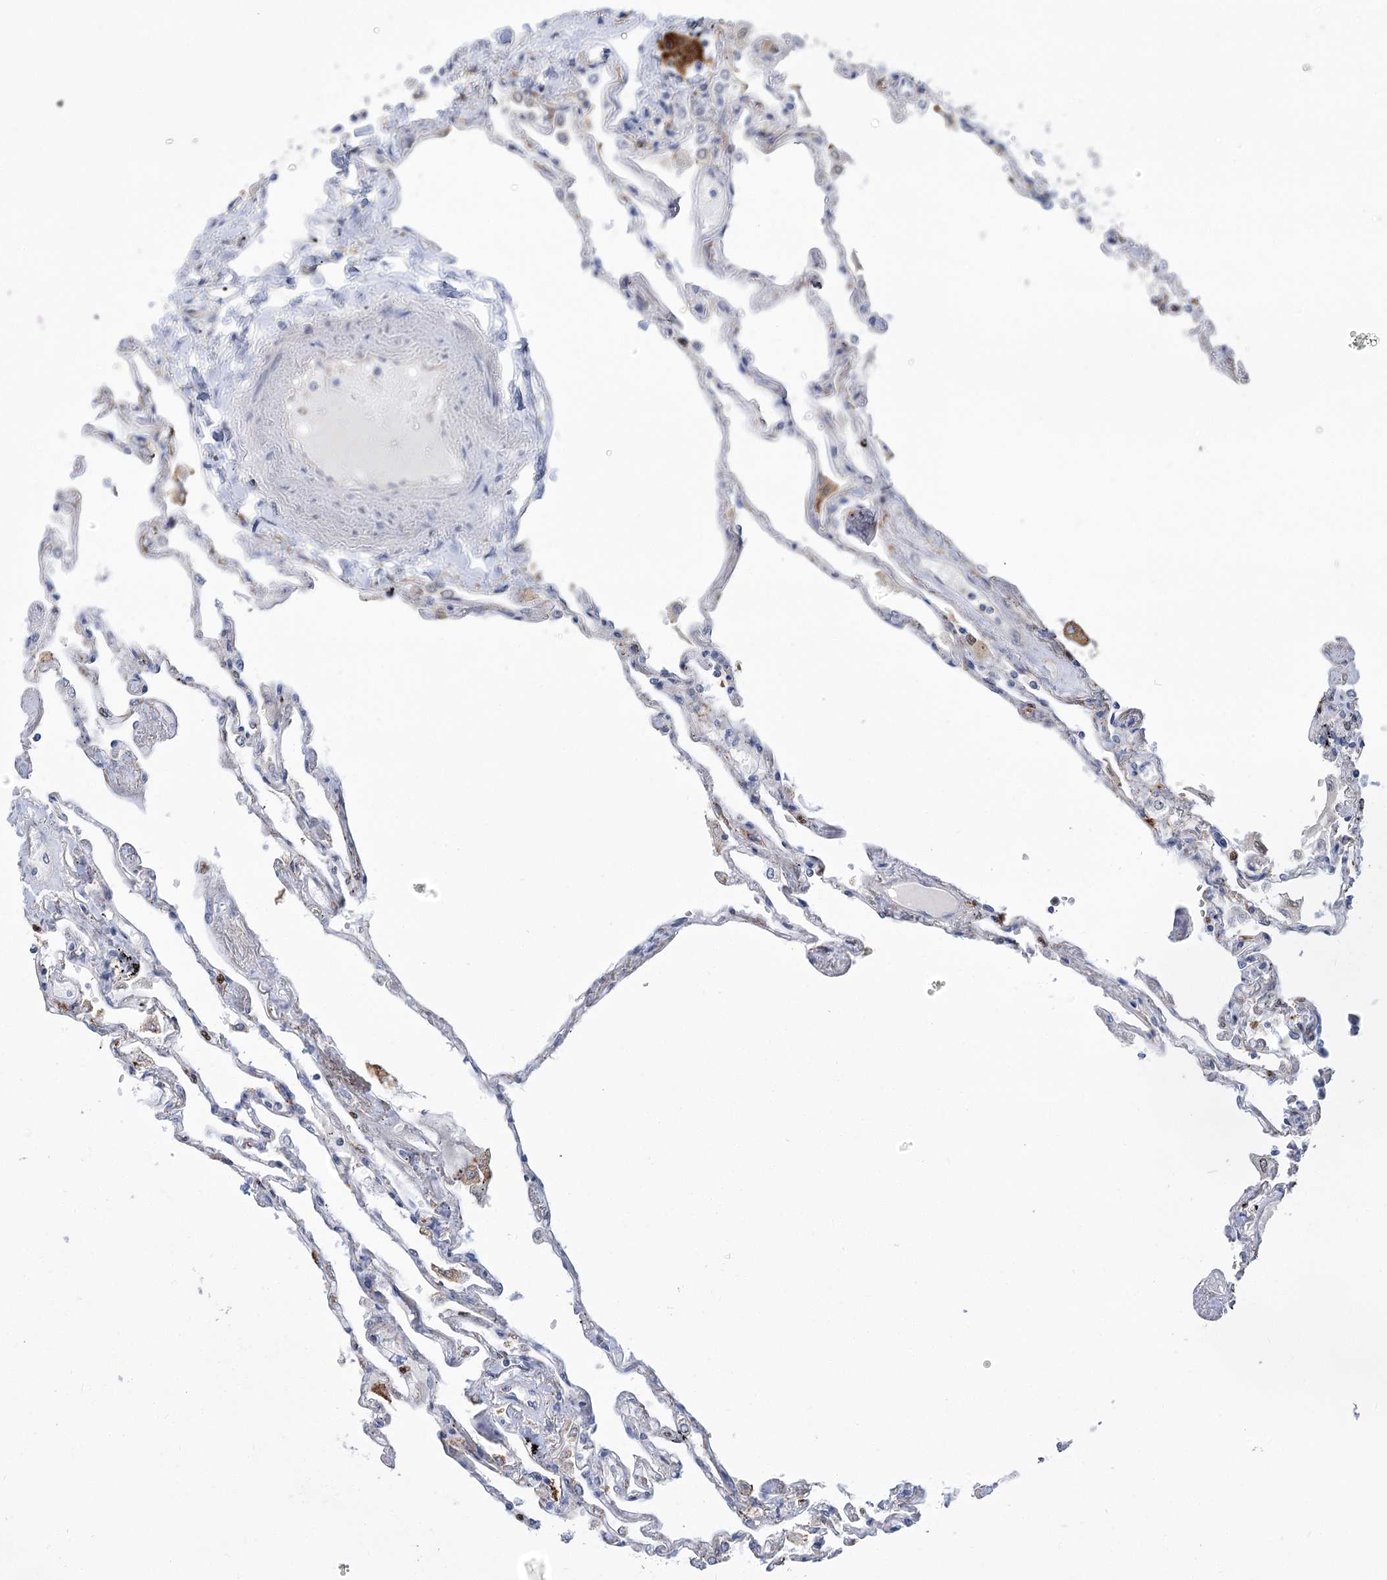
{"staining": {"intensity": "negative", "quantity": "none", "location": "none"}, "tissue": "lung", "cell_type": "Alveolar cells", "image_type": "normal", "snomed": [{"axis": "morphology", "description": "Normal tissue, NOS"}, {"axis": "topography", "description": "Lung"}], "caption": "Immunohistochemistry (IHC) of unremarkable human lung demonstrates no expression in alveolar cells. (IHC, brightfield microscopy, high magnification).", "gene": "THAP6", "patient": {"sex": "female", "age": 67}}